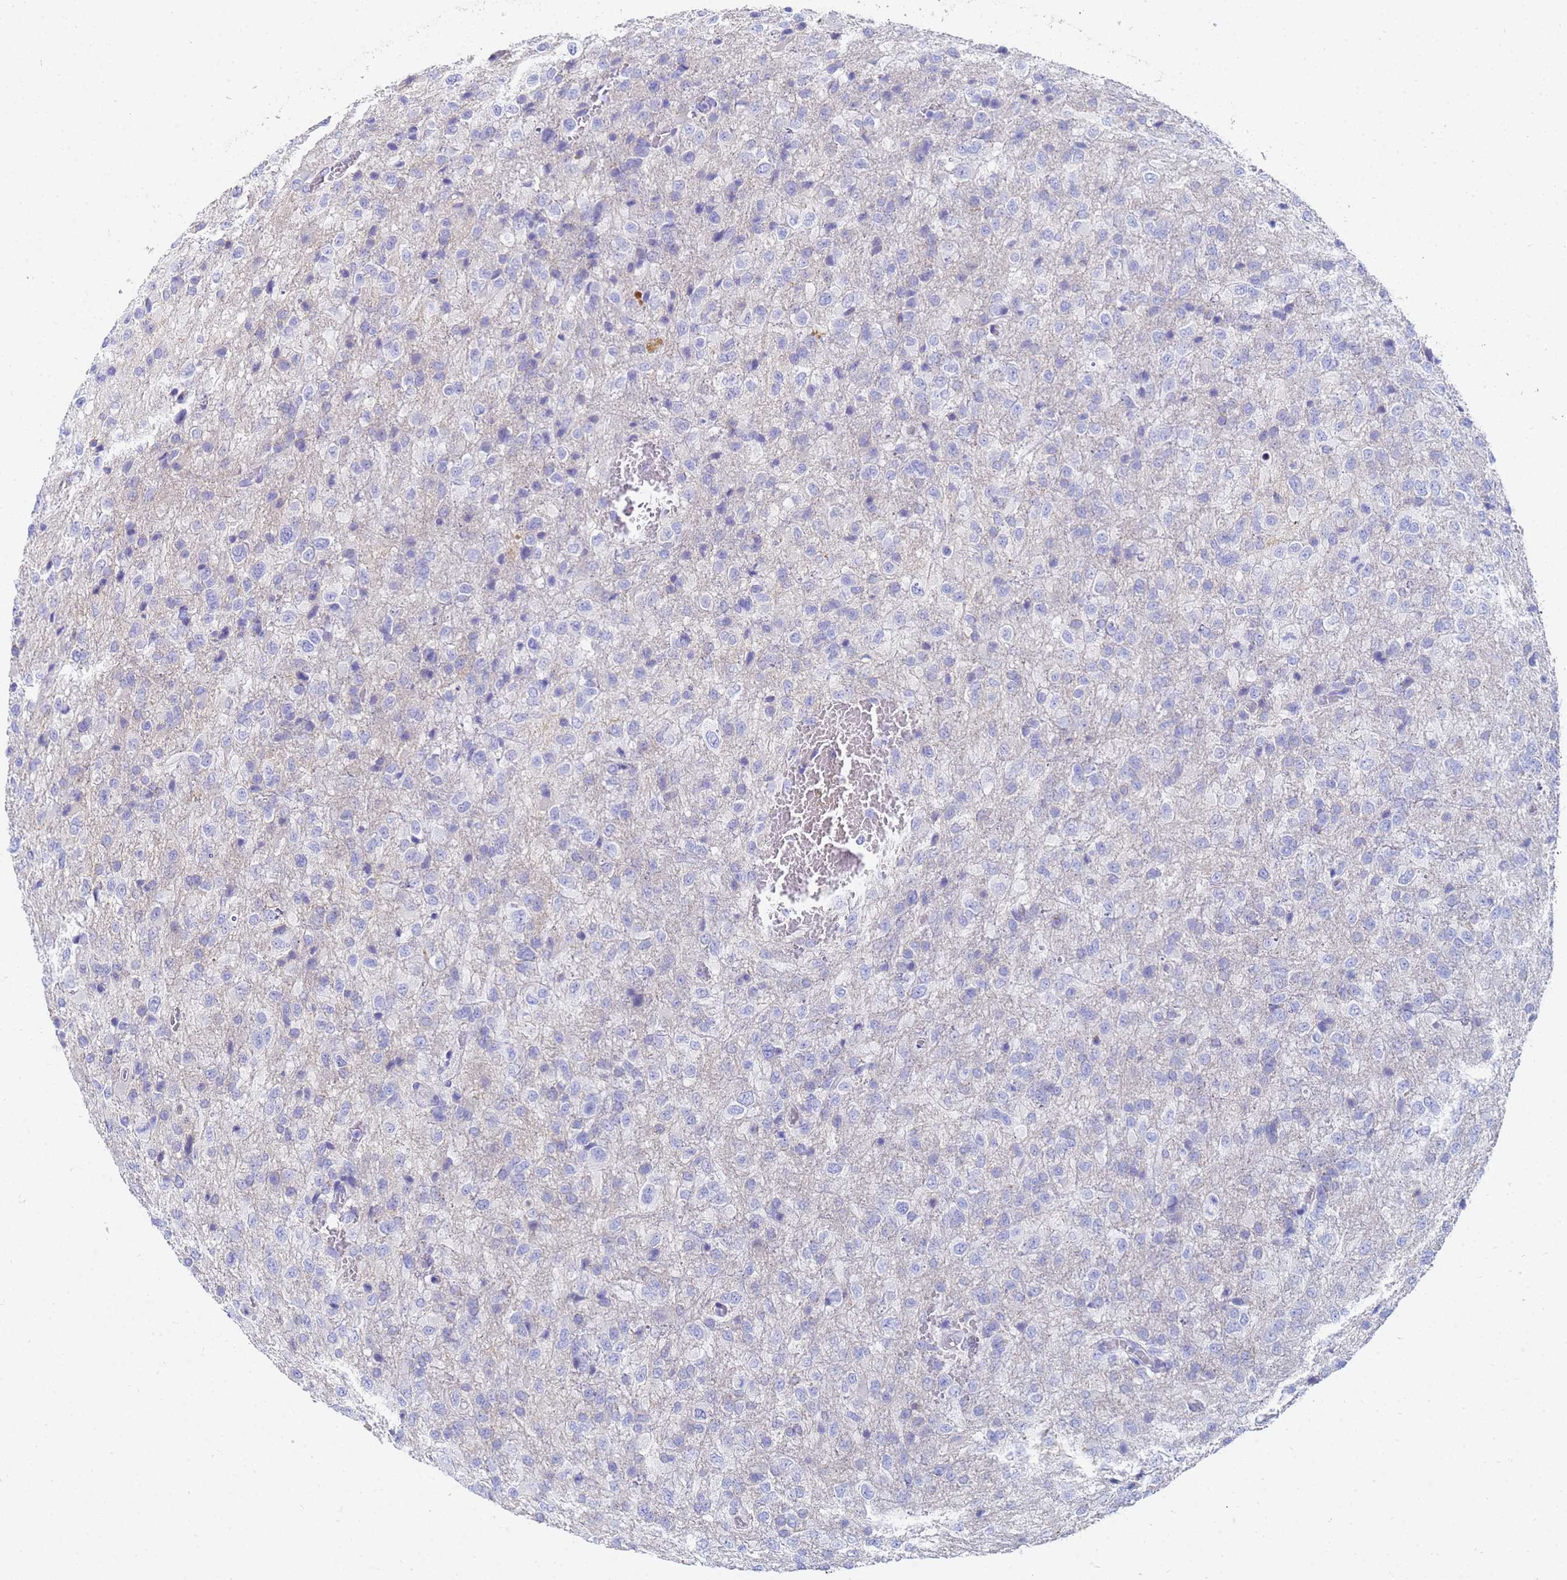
{"staining": {"intensity": "negative", "quantity": "none", "location": "none"}, "tissue": "glioma", "cell_type": "Tumor cells", "image_type": "cancer", "snomed": [{"axis": "morphology", "description": "Glioma, malignant, High grade"}, {"axis": "topography", "description": "Brain"}], "caption": "Photomicrograph shows no protein positivity in tumor cells of glioma tissue.", "gene": "C2orf72", "patient": {"sex": "female", "age": 74}}